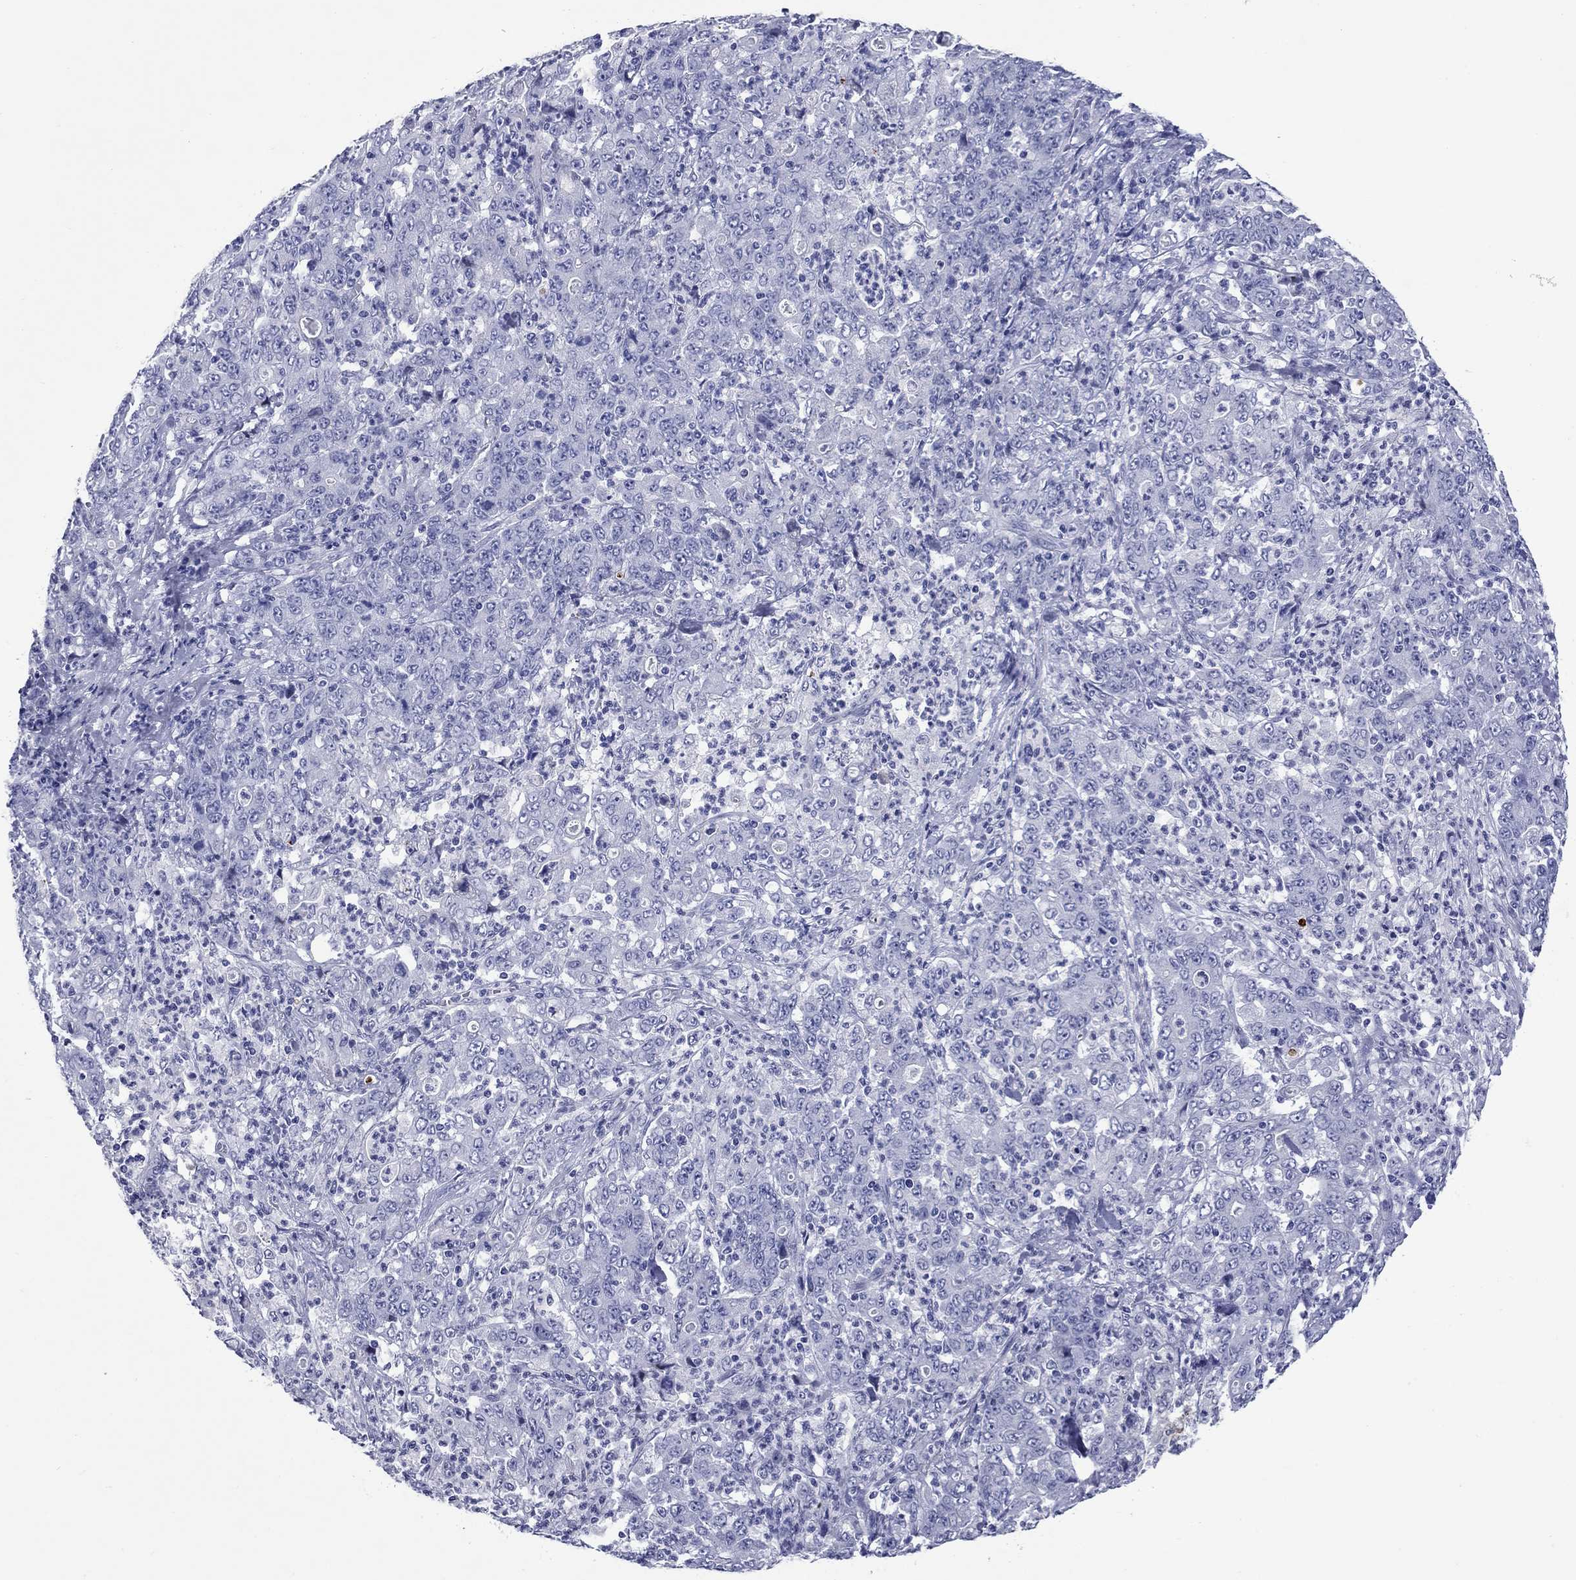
{"staining": {"intensity": "negative", "quantity": "none", "location": "none"}, "tissue": "stomach cancer", "cell_type": "Tumor cells", "image_type": "cancer", "snomed": [{"axis": "morphology", "description": "Adenocarcinoma, NOS"}, {"axis": "topography", "description": "Stomach, lower"}], "caption": "High power microscopy photomicrograph of an immunohistochemistry (IHC) histopathology image of stomach cancer (adenocarcinoma), revealing no significant positivity in tumor cells.", "gene": "CCNA1", "patient": {"sex": "female", "age": 71}}